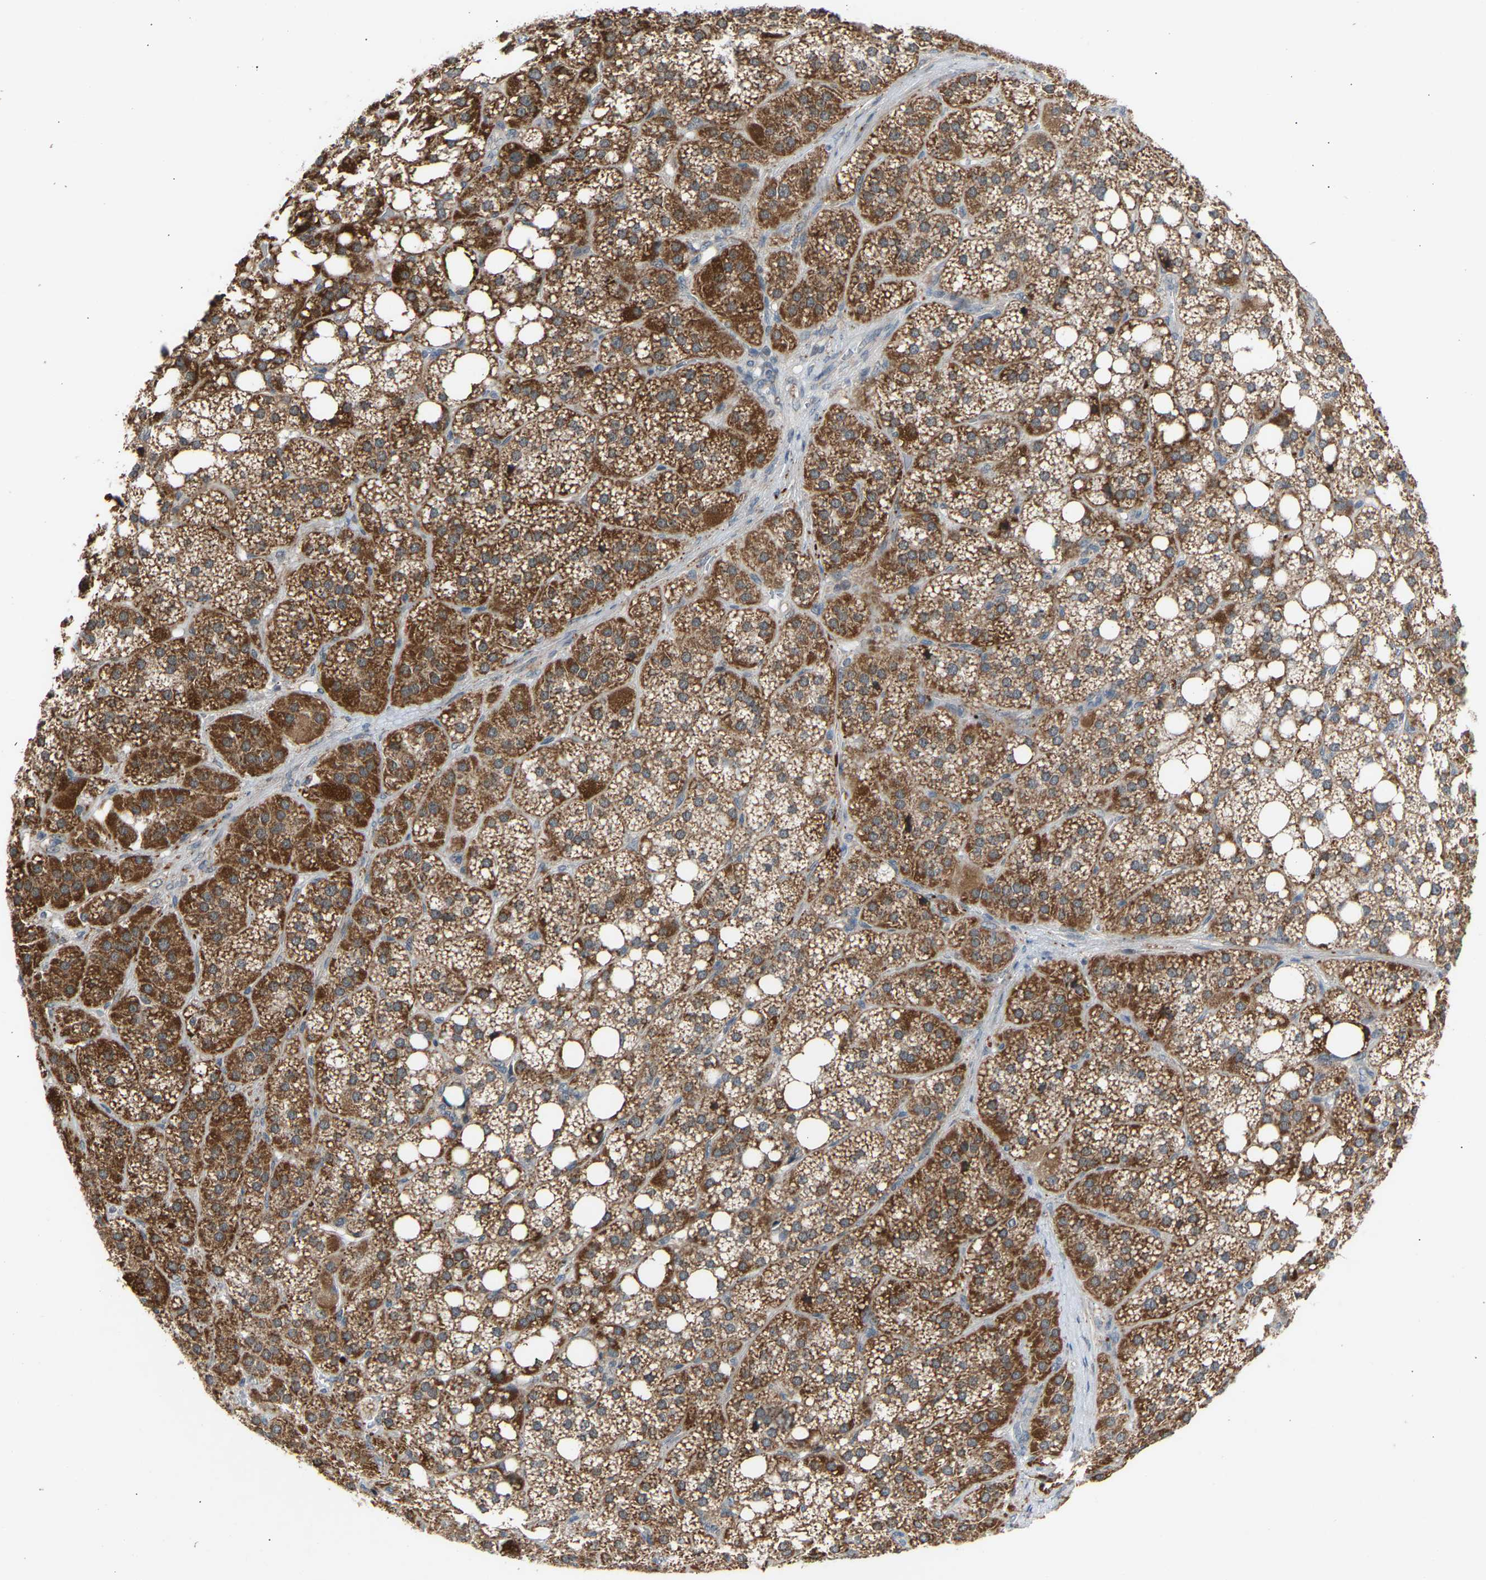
{"staining": {"intensity": "strong", "quantity": ">75%", "location": "cytoplasmic/membranous"}, "tissue": "adrenal gland", "cell_type": "Glandular cells", "image_type": "normal", "snomed": [{"axis": "morphology", "description": "Normal tissue, NOS"}, {"axis": "topography", "description": "Adrenal gland"}], "caption": "Immunohistochemical staining of benign human adrenal gland shows strong cytoplasmic/membranous protein expression in approximately >75% of glandular cells.", "gene": "SLIRP", "patient": {"sex": "female", "age": 59}}